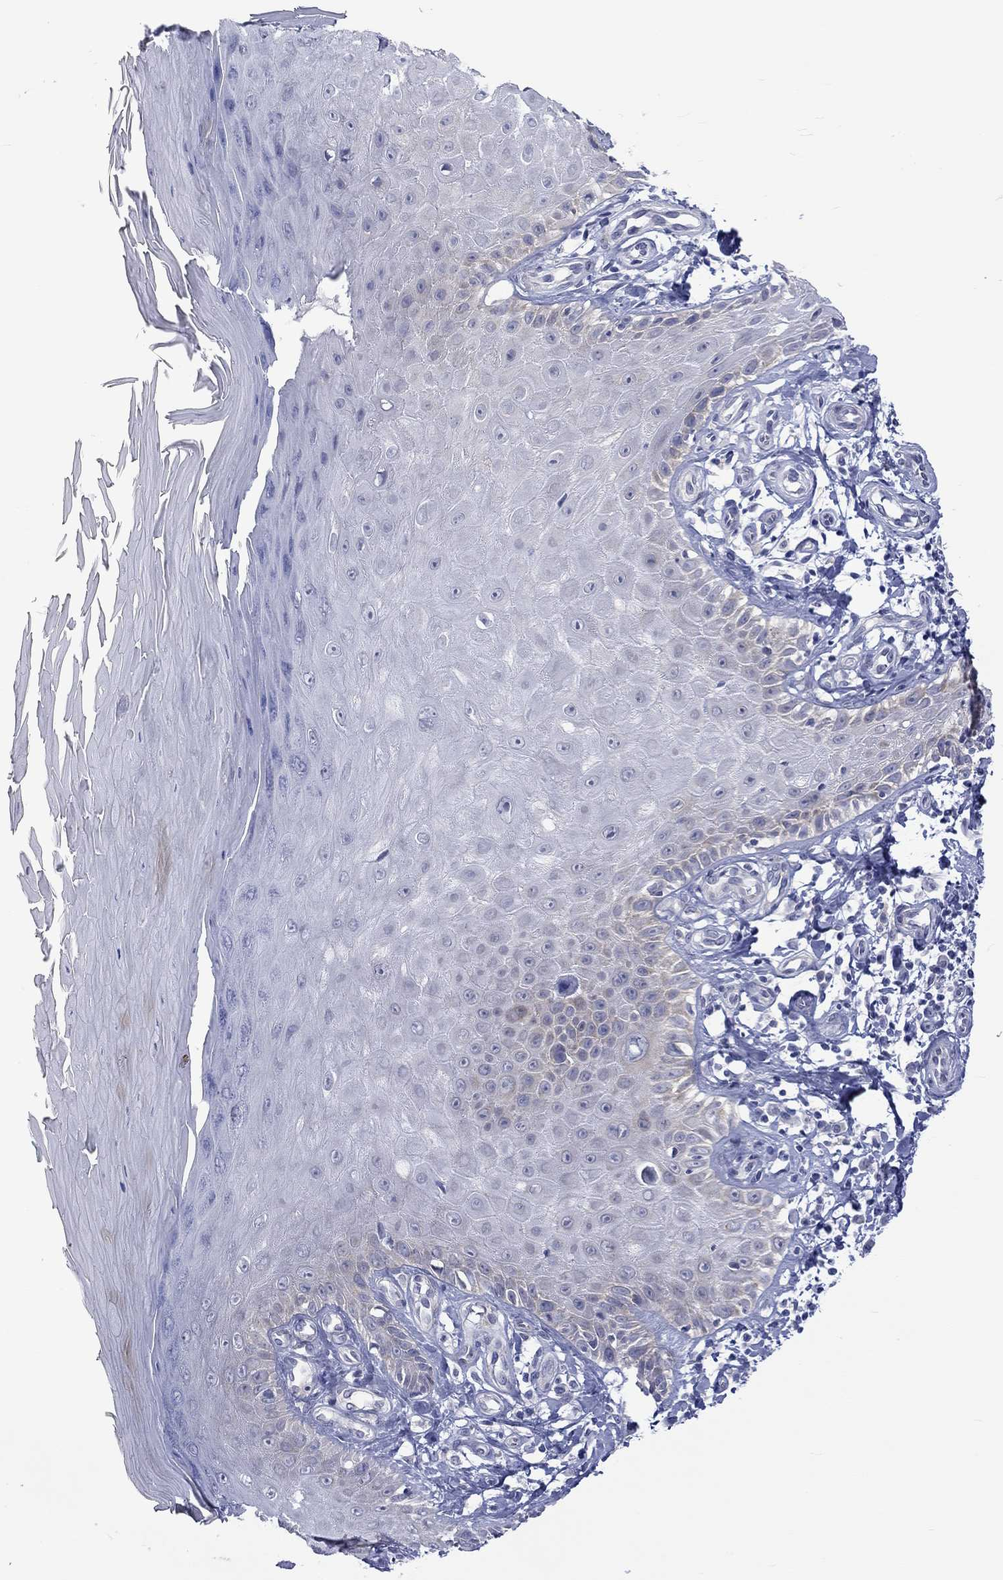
{"staining": {"intensity": "negative", "quantity": "none", "location": "none"}, "tissue": "skin", "cell_type": "Fibroblasts", "image_type": "normal", "snomed": [{"axis": "morphology", "description": "Normal tissue, NOS"}, {"axis": "morphology", "description": "Inflammation, NOS"}, {"axis": "morphology", "description": "Fibrosis, NOS"}, {"axis": "topography", "description": "Skin"}], "caption": "Immunohistochemical staining of benign skin exhibits no significant staining in fibroblasts.", "gene": "CERS1", "patient": {"sex": "male", "age": 71}}